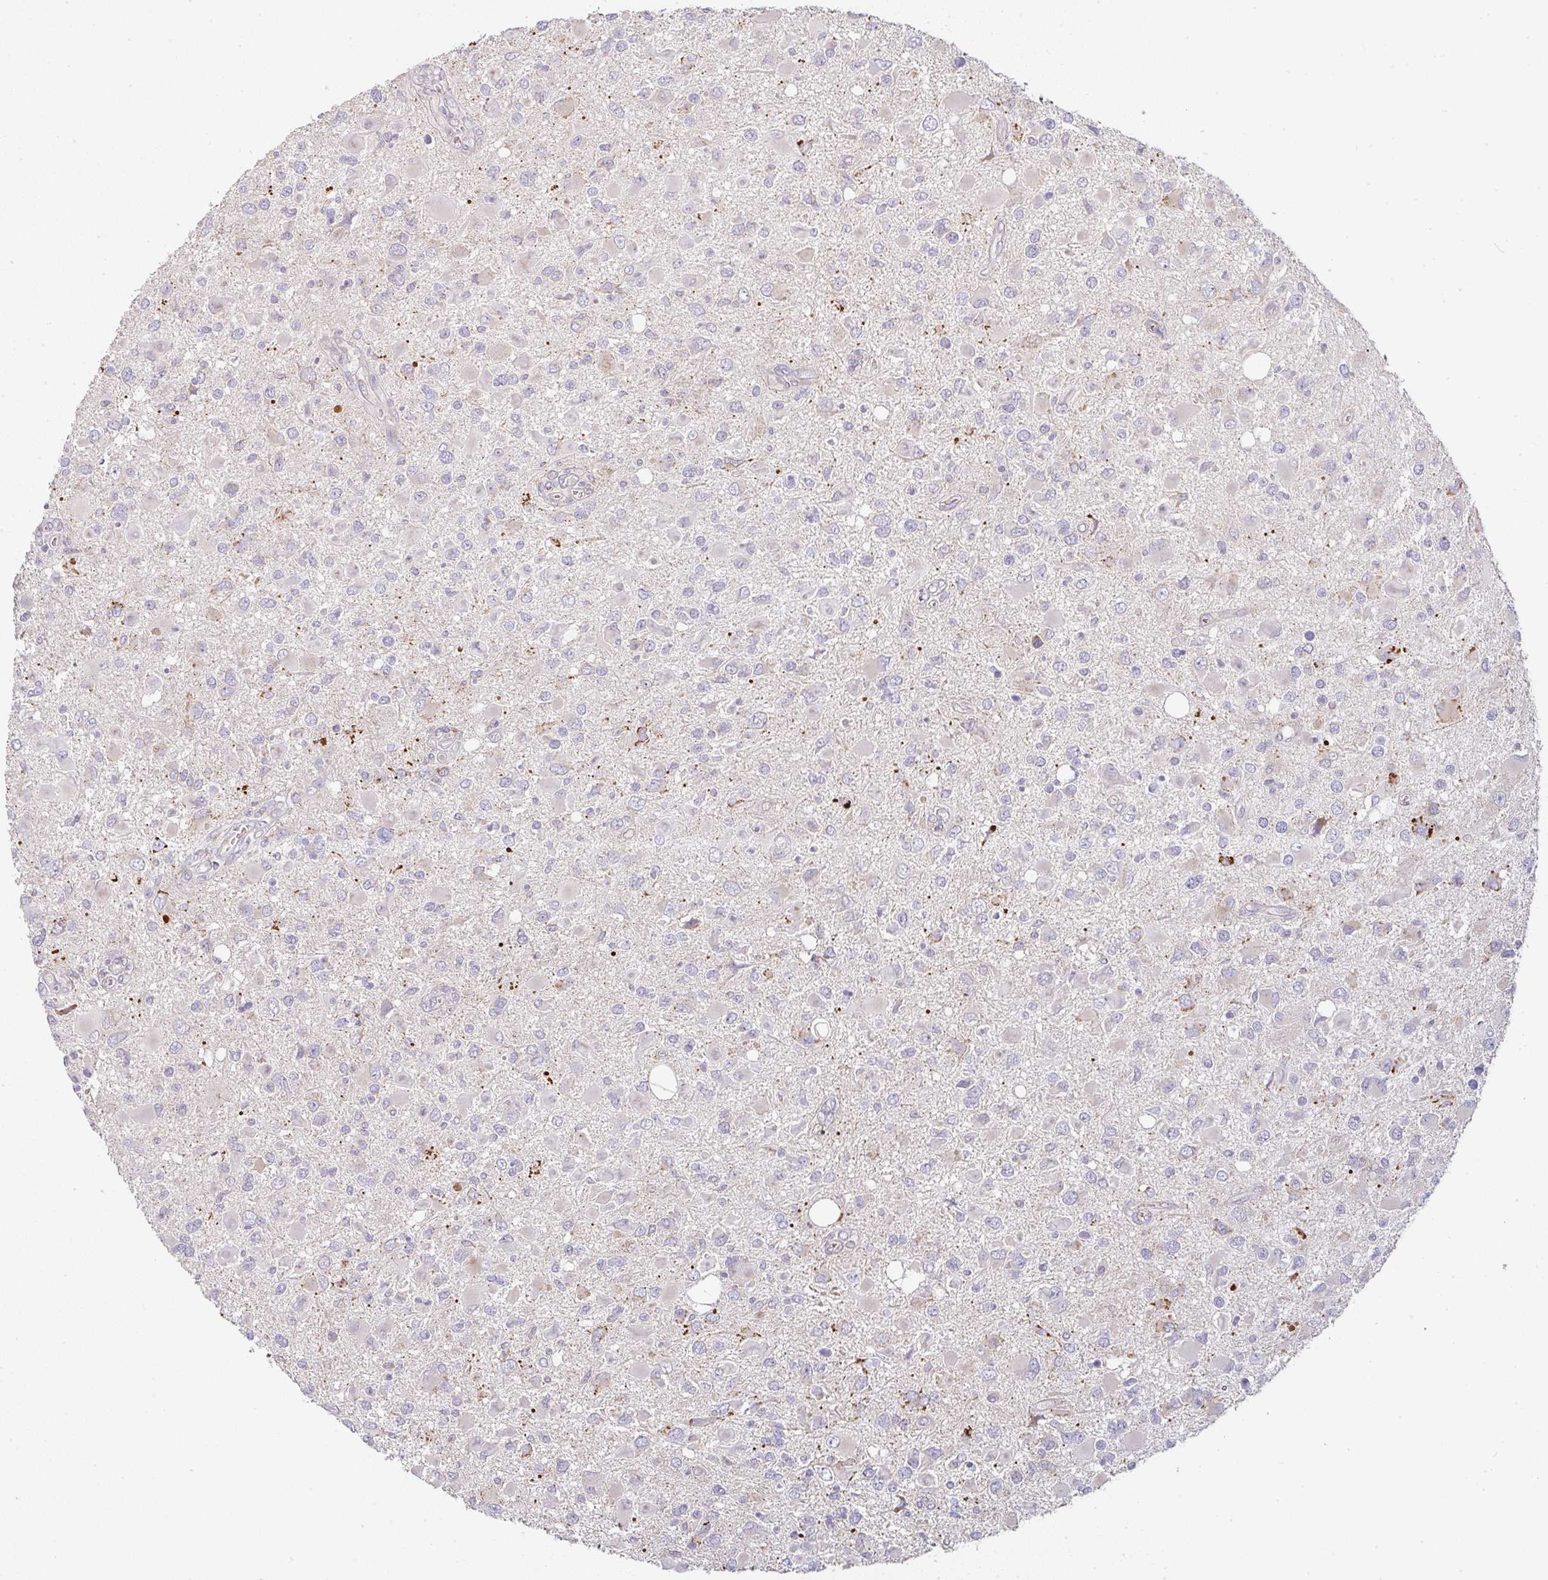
{"staining": {"intensity": "negative", "quantity": "none", "location": "none"}, "tissue": "glioma", "cell_type": "Tumor cells", "image_type": "cancer", "snomed": [{"axis": "morphology", "description": "Glioma, malignant, High grade"}, {"axis": "topography", "description": "Brain"}], "caption": "Immunohistochemical staining of malignant glioma (high-grade) shows no significant staining in tumor cells.", "gene": "MOB1A", "patient": {"sex": "male", "age": 53}}